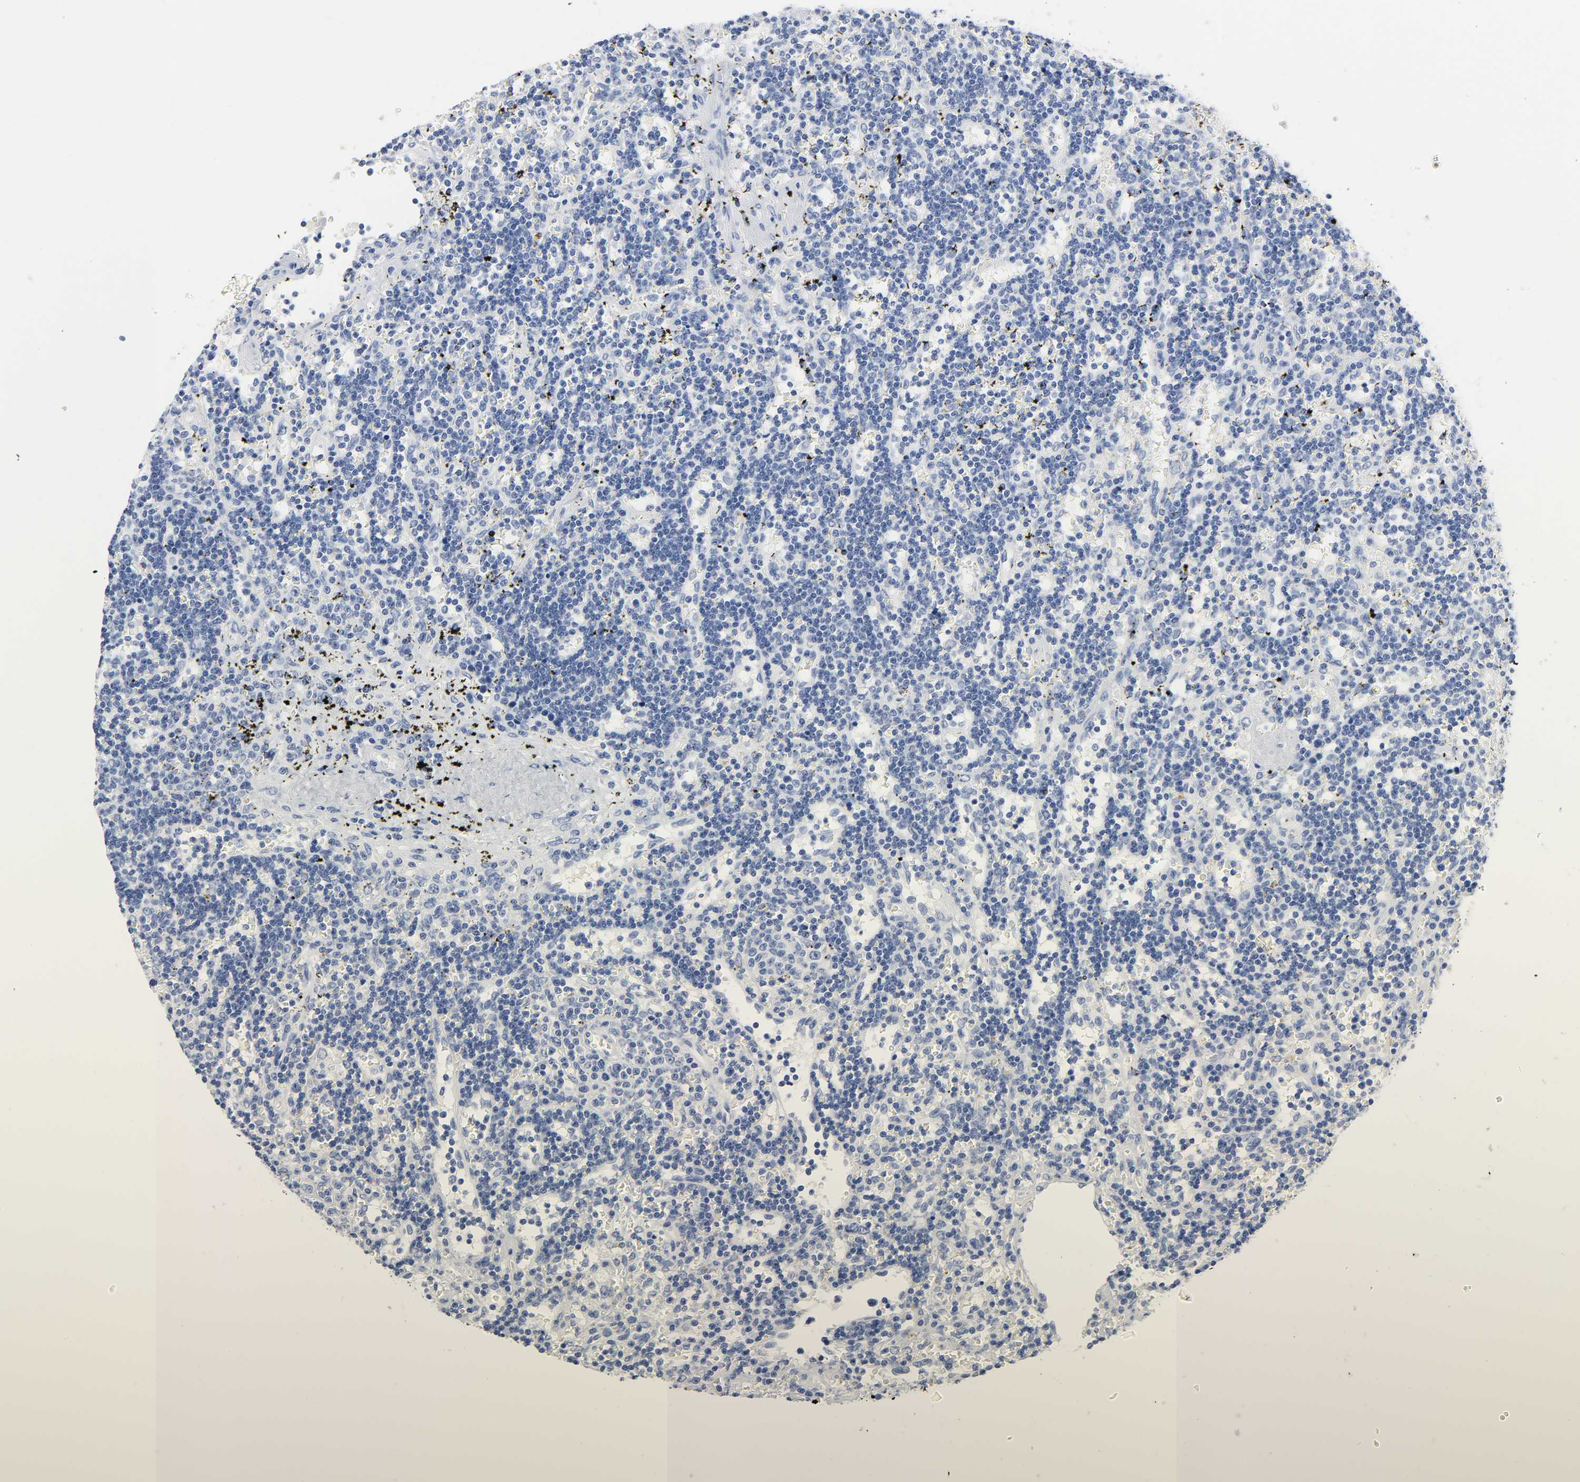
{"staining": {"intensity": "negative", "quantity": "none", "location": "none"}, "tissue": "lymphoma", "cell_type": "Tumor cells", "image_type": "cancer", "snomed": [{"axis": "morphology", "description": "Malignant lymphoma, non-Hodgkin's type, Low grade"}, {"axis": "topography", "description": "Spleen"}], "caption": "Immunohistochemistry photomicrograph of neoplastic tissue: human low-grade malignant lymphoma, non-Hodgkin's type stained with DAB demonstrates no significant protein expression in tumor cells.", "gene": "ACP3", "patient": {"sex": "male", "age": 60}}